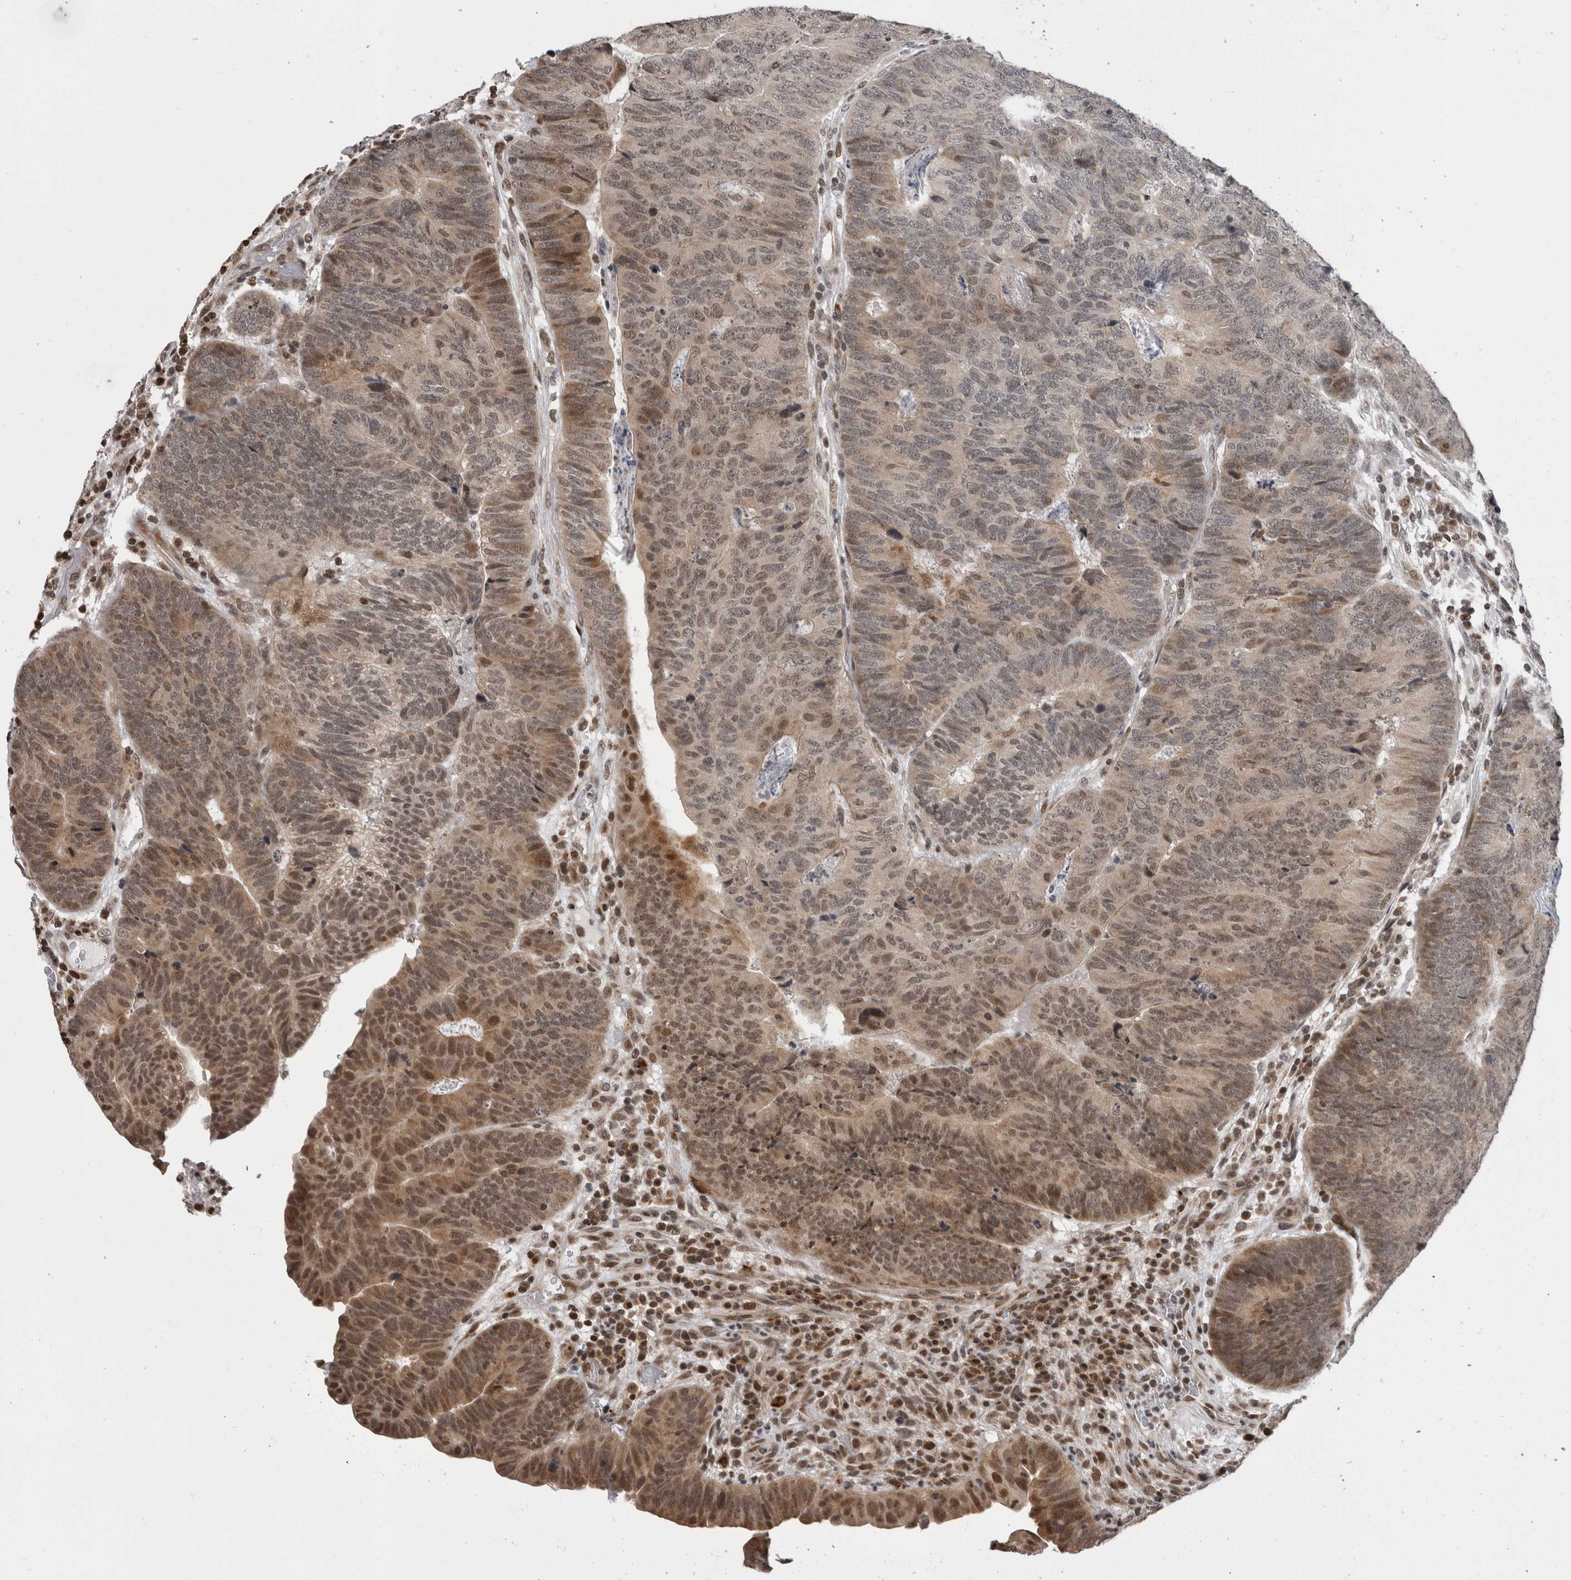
{"staining": {"intensity": "moderate", "quantity": "25%-75%", "location": "cytoplasmic/membranous,nuclear"}, "tissue": "colorectal cancer", "cell_type": "Tumor cells", "image_type": "cancer", "snomed": [{"axis": "morphology", "description": "Adenocarcinoma, NOS"}, {"axis": "topography", "description": "Colon"}], "caption": "DAB immunohistochemical staining of colorectal cancer displays moderate cytoplasmic/membranous and nuclear protein staining in about 25%-75% of tumor cells. (Brightfield microscopy of DAB IHC at high magnification).", "gene": "ZBTB11", "patient": {"sex": "female", "age": 67}}